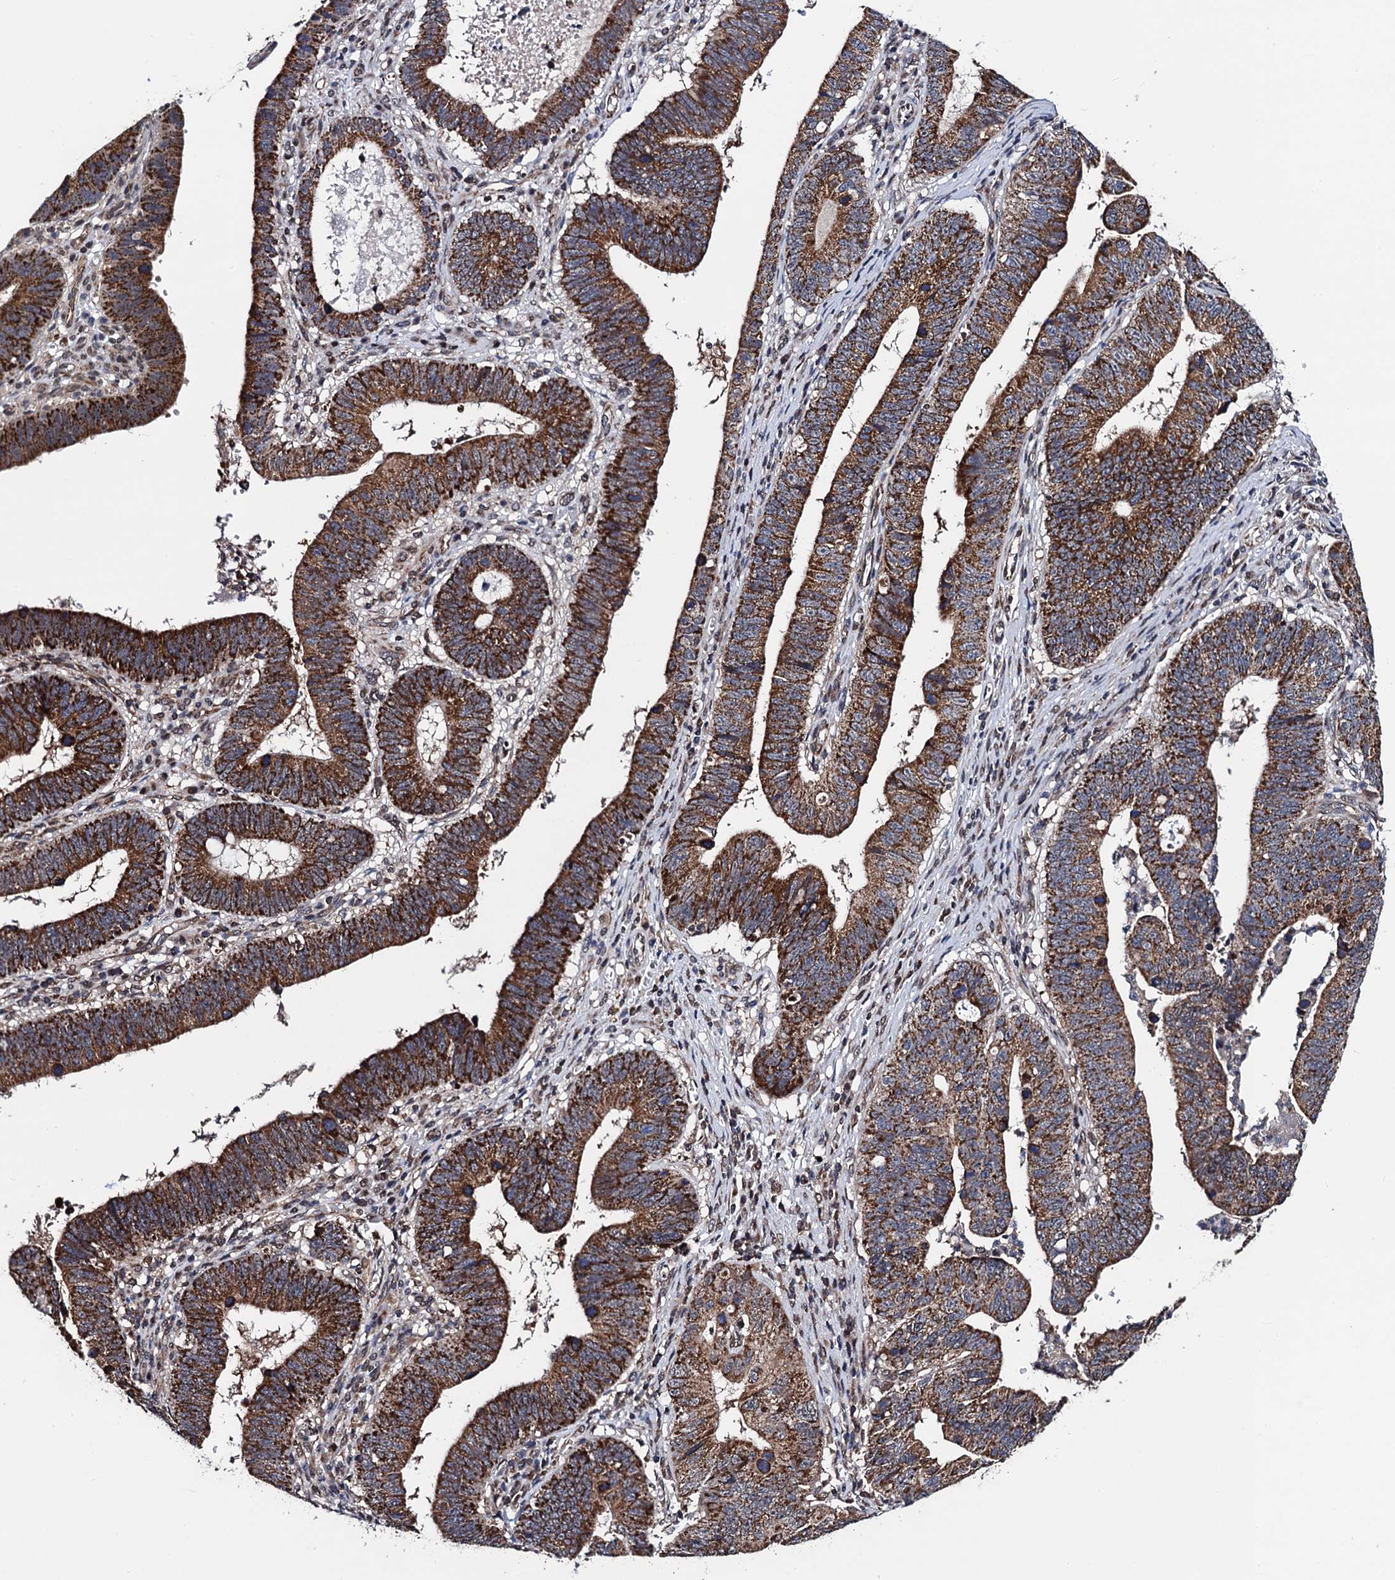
{"staining": {"intensity": "strong", "quantity": ">75%", "location": "cytoplasmic/membranous"}, "tissue": "stomach cancer", "cell_type": "Tumor cells", "image_type": "cancer", "snomed": [{"axis": "morphology", "description": "Adenocarcinoma, NOS"}, {"axis": "topography", "description": "Stomach"}], "caption": "A brown stain shows strong cytoplasmic/membranous positivity of a protein in human adenocarcinoma (stomach) tumor cells.", "gene": "PTCD3", "patient": {"sex": "male", "age": 59}}